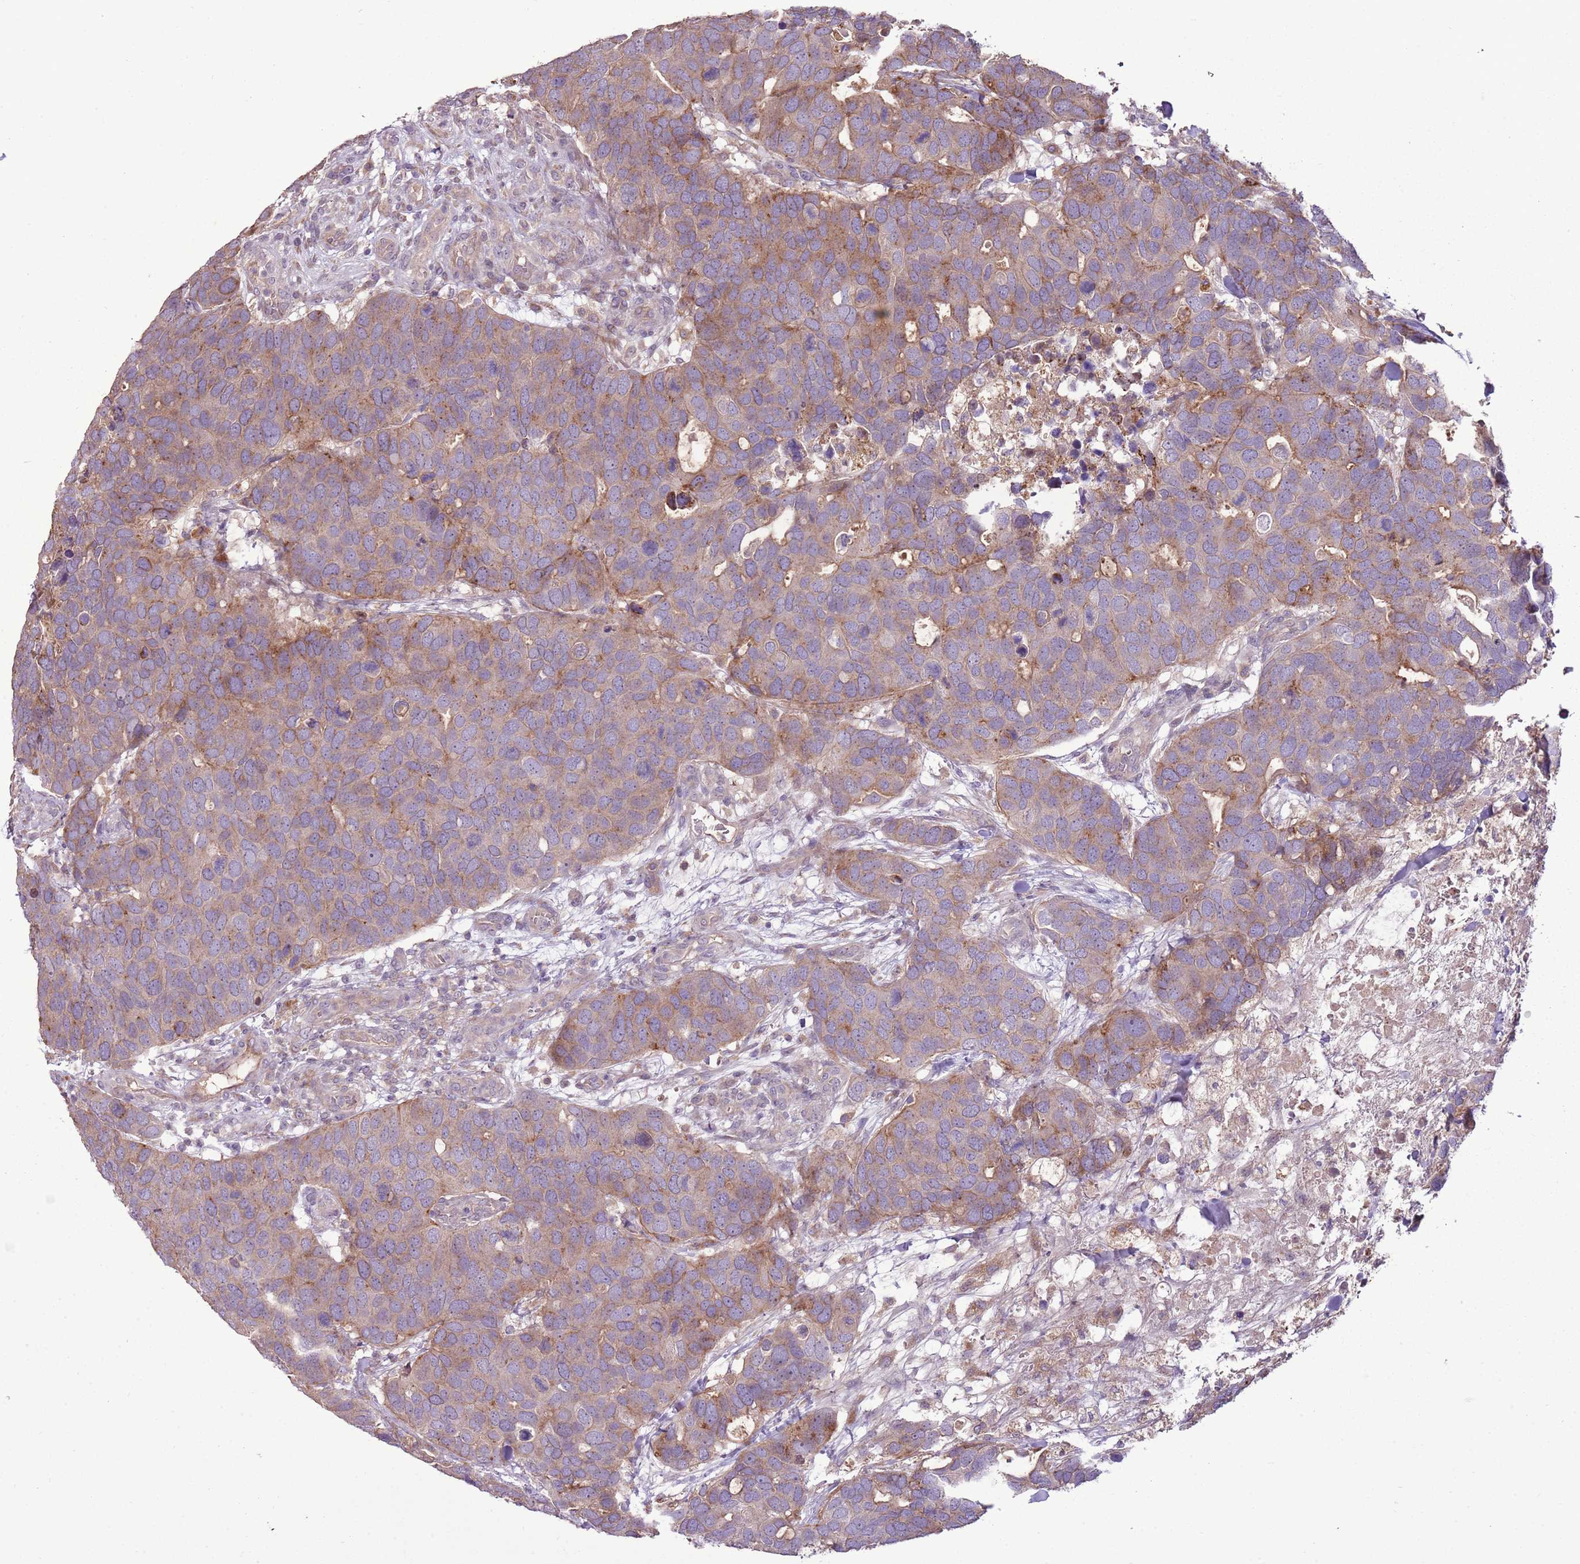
{"staining": {"intensity": "moderate", "quantity": ">75%", "location": "cytoplasmic/membranous"}, "tissue": "breast cancer", "cell_type": "Tumor cells", "image_type": "cancer", "snomed": [{"axis": "morphology", "description": "Duct carcinoma"}, {"axis": "topography", "description": "Breast"}], "caption": "Breast intraductal carcinoma was stained to show a protein in brown. There is medium levels of moderate cytoplasmic/membranous staining in approximately >75% of tumor cells.", "gene": "ANKRD24", "patient": {"sex": "female", "age": 83}}